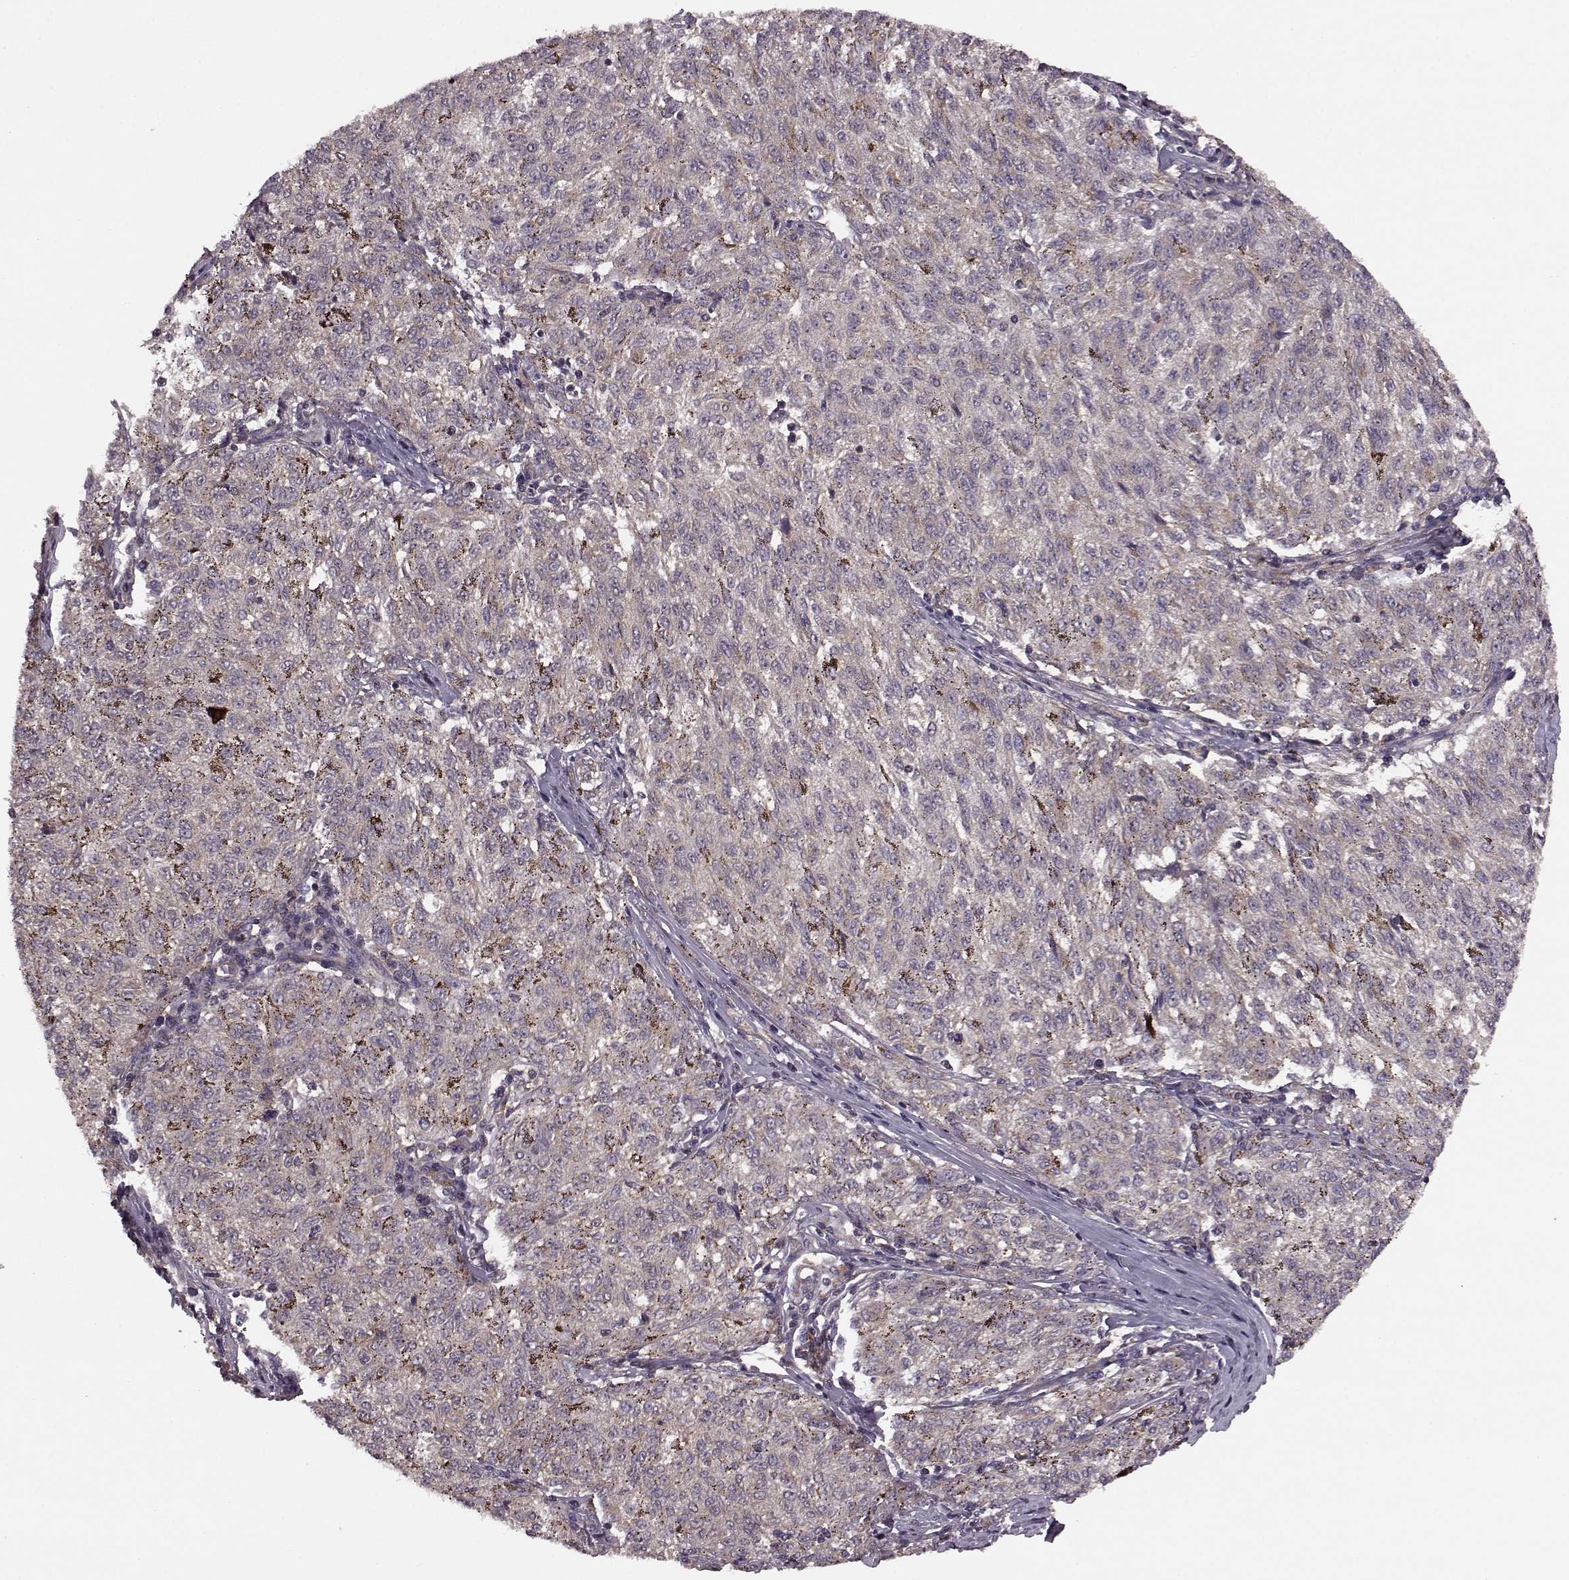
{"staining": {"intensity": "moderate", "quantity": "25%-75%", "location": "cytoplasmic/membranous"}, "tissue": "melanoma", "cell_type": "Tumor cells", "image_type": "cancer", "snomed": [{"axis": "morphology", "description": "Malignant melanoma, NOS"}, {"axis": "topography", "description": "Skin"}], "caption": "IHC histopathology image of human melanoma stained for a protein (brown), which demonstrates medium levels of moderate cytoplasmic/membranous staining in about 25%-75% of tumor cells.", "gene": "FNIP2", "patient": {"sex": "female", "age": 72}}